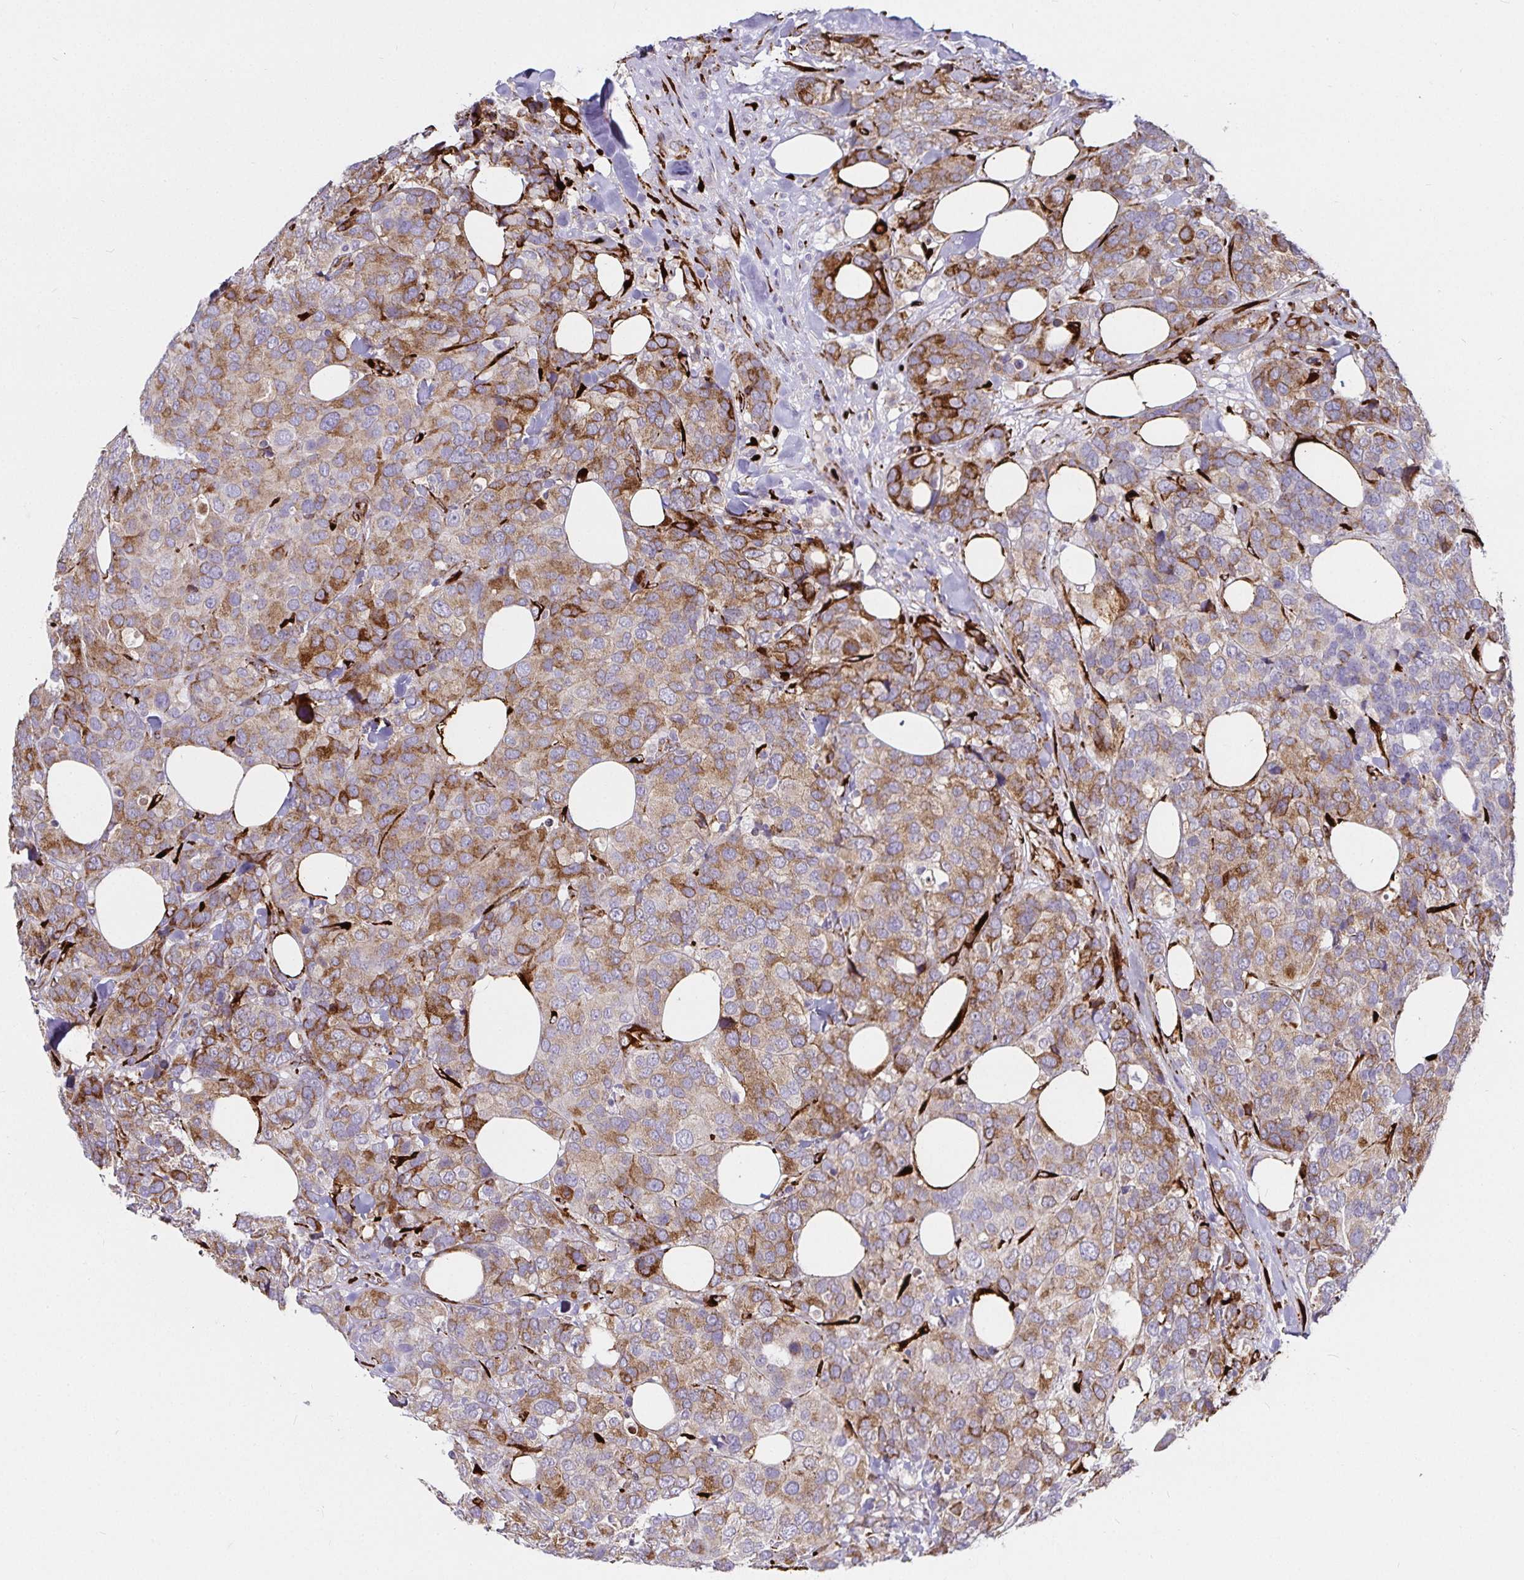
{"staining": {"intensity": "moderate", "quantity": ">75%", "location": "cytoplasmic/membranous"}, "tissue": "breast cancer", "cell_type": "Tumor cells", "image_type": "cancer", "snomed": [{"axis": "morphology", "description": "Lobular carcinoma"}, {"axis": "topography", "description": "Breast"}], "caption": "This is an image of immunohistochemistry staining of lobular carcinoma (breast), which shows moderate positivity in the cytoplasmic/membranous of tumor cells.", "gene": "P4HA2", "patient": {"sex": "female", "age": 59}}